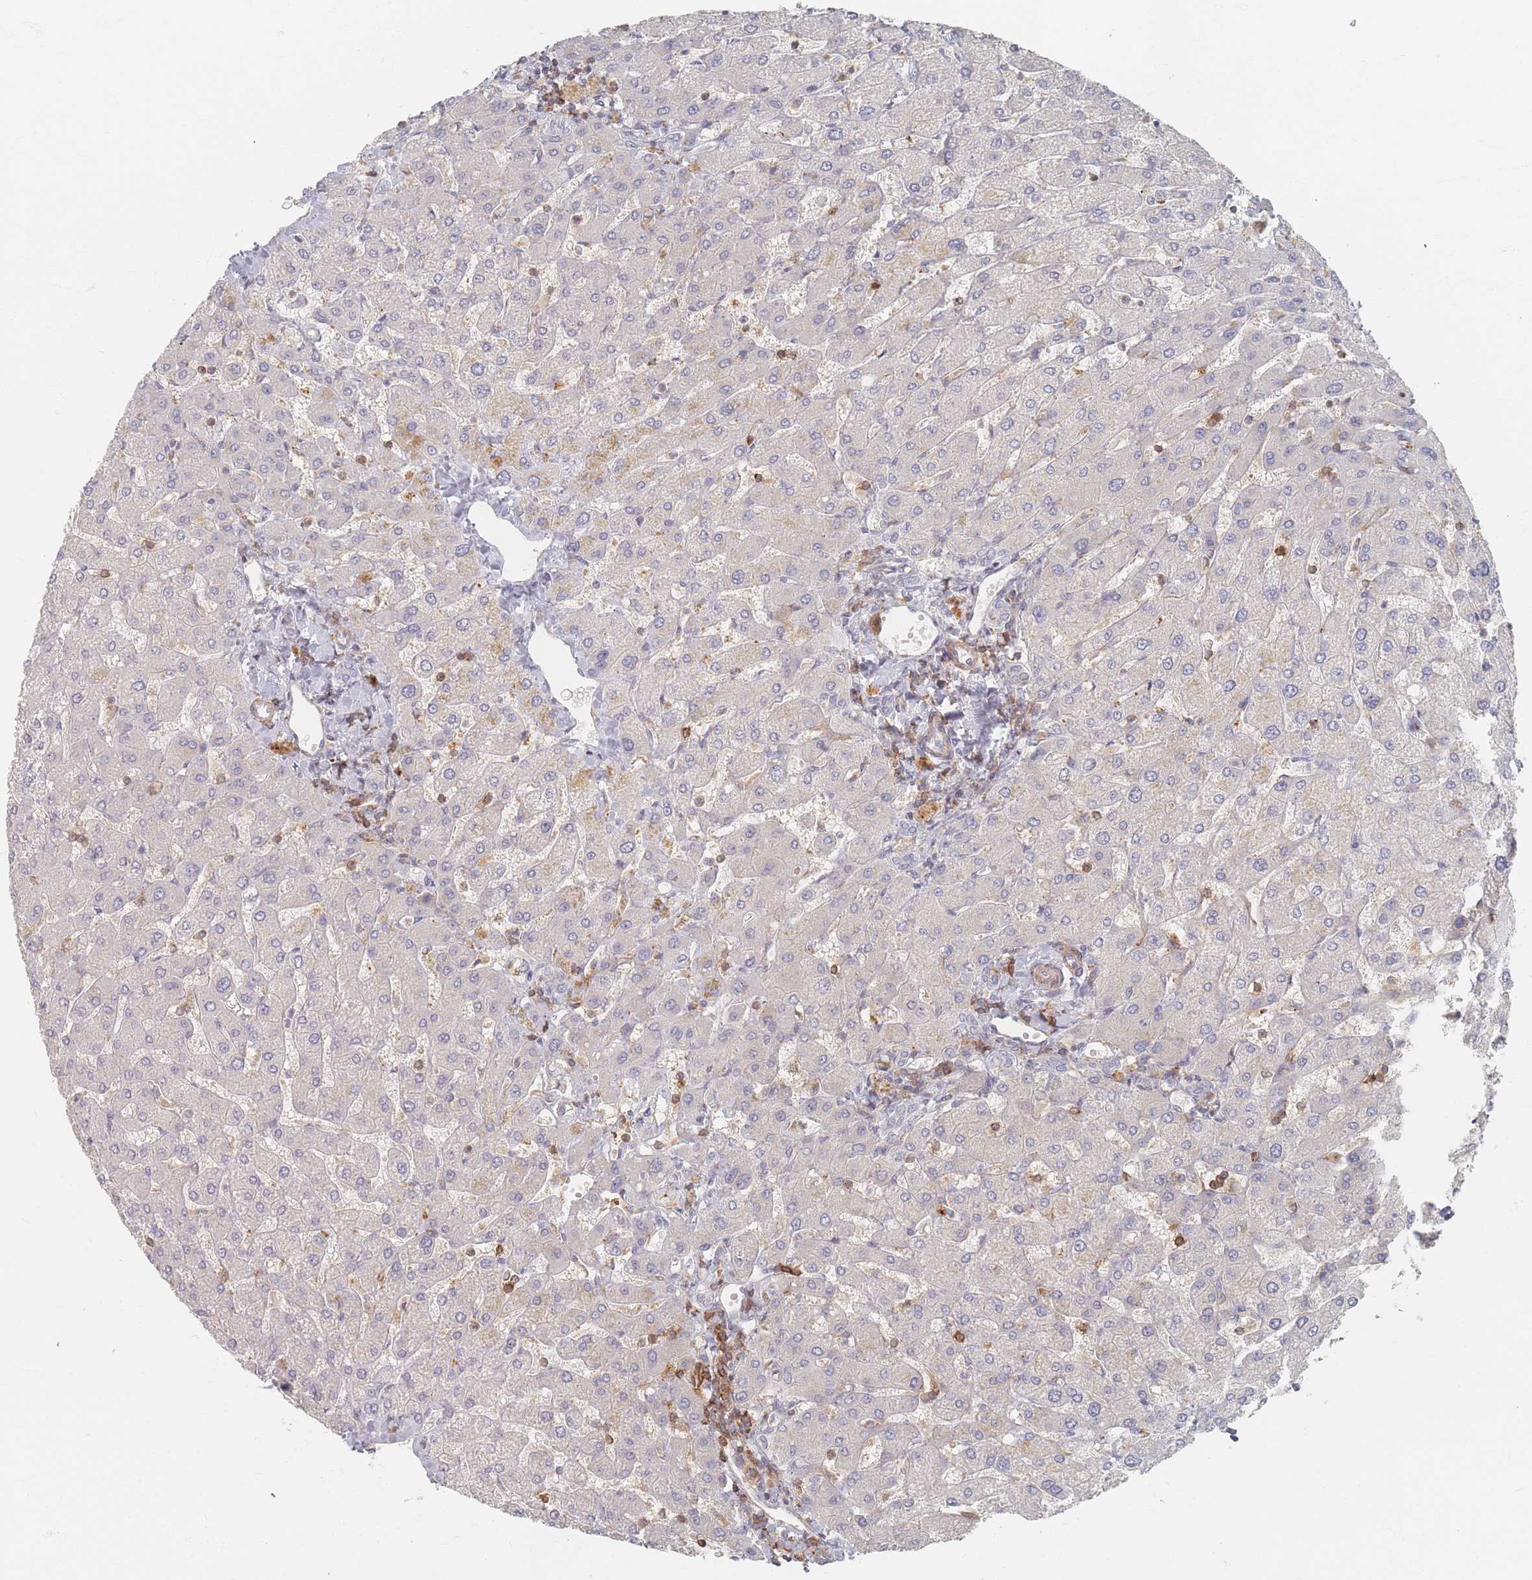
{"staining": {"intensity": "negative", "quantity": "none", "location": "none"}, "tissue": "liver", "cell_type": "Cholangiocytes", "image_type": "normal", "snomed": [{"axis": "morphology", "description": "Normal tissue, NOS"}, {"axis": "topography", "description": "Liver"}], "caption": "Immunohistochemistry (IHC) histopathology image of benign liver: liver stained with DAB (3,3'-diaminobenzidine) shows no significant protein expression in cholangiocytes.", "gene": "ZKSCAN7", "patient": {"sex": "male", "age": 55}}